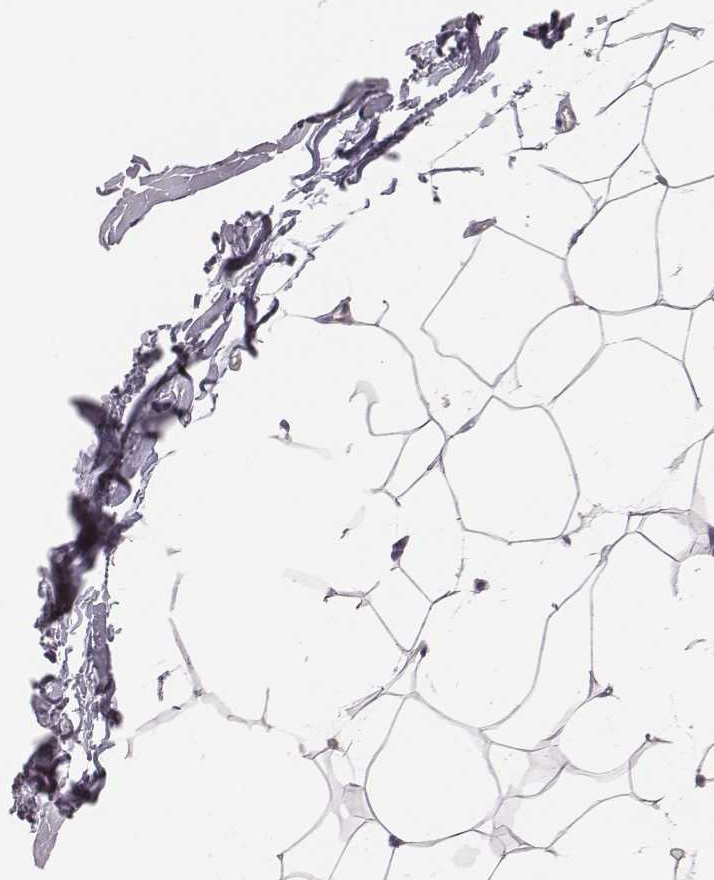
{"staining": {"intensity": "negative", "quantity": "none", "location": "none"}, "tissue": "breast", "cell_type": "Adipocytes", "image_type": "normal", "snomed": [{"axis": "morphology", "description": "Normal tissue, NOS"}, {"axis": "topography", "description": "Breast"}], "caption": "This is an immunohistochemistry (IHC) image of normal breast. There is no expression in adipocytes.", "gene": "CACNG4", "patient": {"sex": "female", "age": 32}}